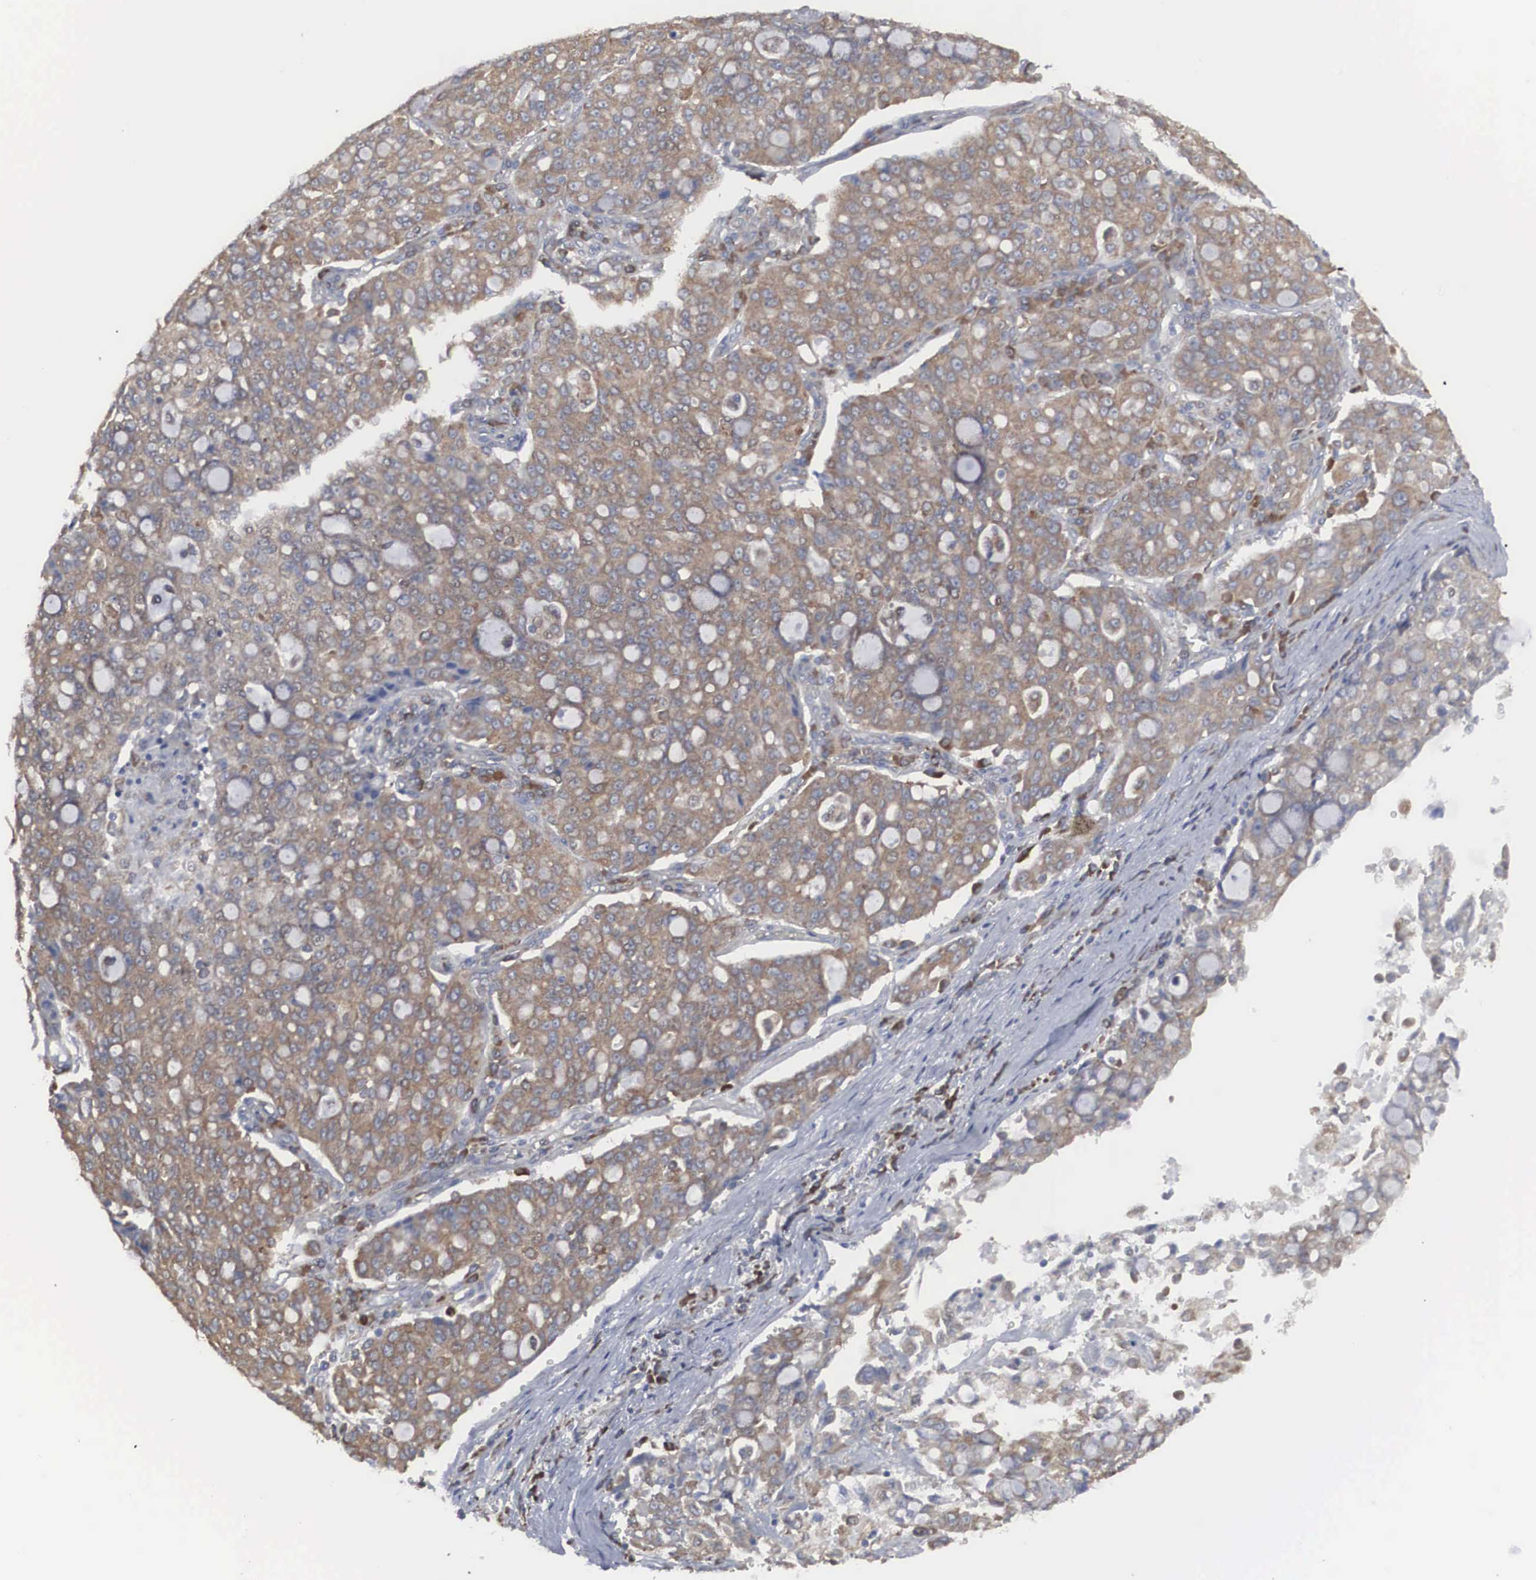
{"staining": {"intensity": "moderate", "quantity": ">75%", "location": "cytoplasmic/membranous"}, "tissue": "lung cancer", "cell_type": "Tumor cells", "image_type": "cancer", "snomed": [{"axis": "morphology", "description": "Adenocarcinoma, NOS"}, {"axis": "topography", "description": "Lung"}], "caption": "Protein expression analysis of lung cancer (adenocarcinoma) reveals moderate cytoplasmic/membranous staining in about >75% of tumor cells.", "gene": "MIA2", "patient": {"sex": "female", "age": 44}}